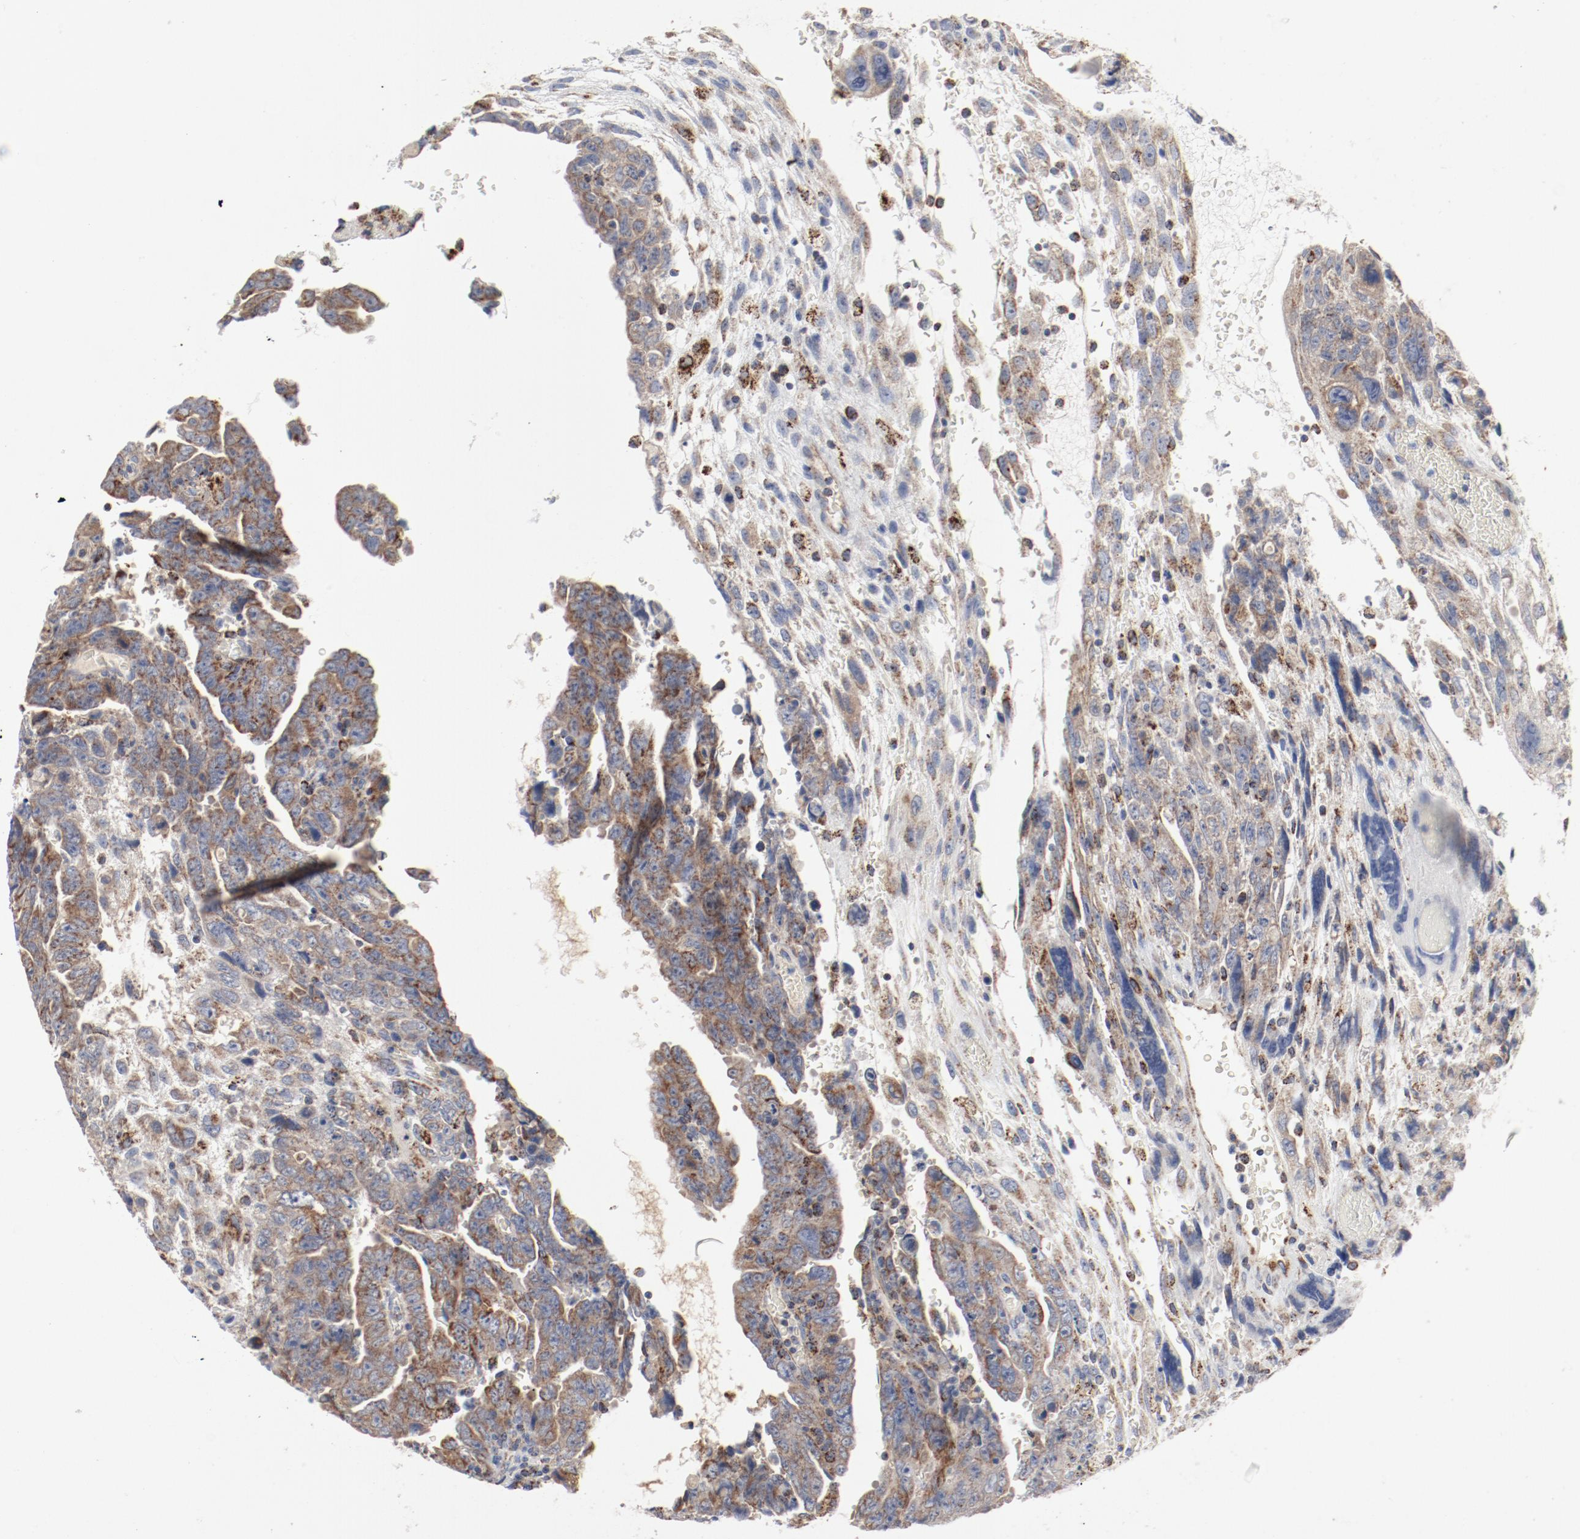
{"staining": {"intensity": "moderate", "quantity": ">75%", "location": "cytoplasmic/membranous"}, "tissue": "testis cancer", "cell_type": "Tumor cells", "image_type": "cancer", "snomed": [{"axis": "morphology", "description": "Carcinoma, Embryonal, NOS"}, {"axis": "topography", "description": "Testis"}], "caption": "Testis cancer tissue reveals moderate cytoplasmic/membranous expression in approximately >75% of tumor cells (DAB (3,3'-diaminobenzidine) = brown stain, brightfield microscopy at high magnification).", "gene": "SETD3", "patient": {"sex": "male", "age": 28}}